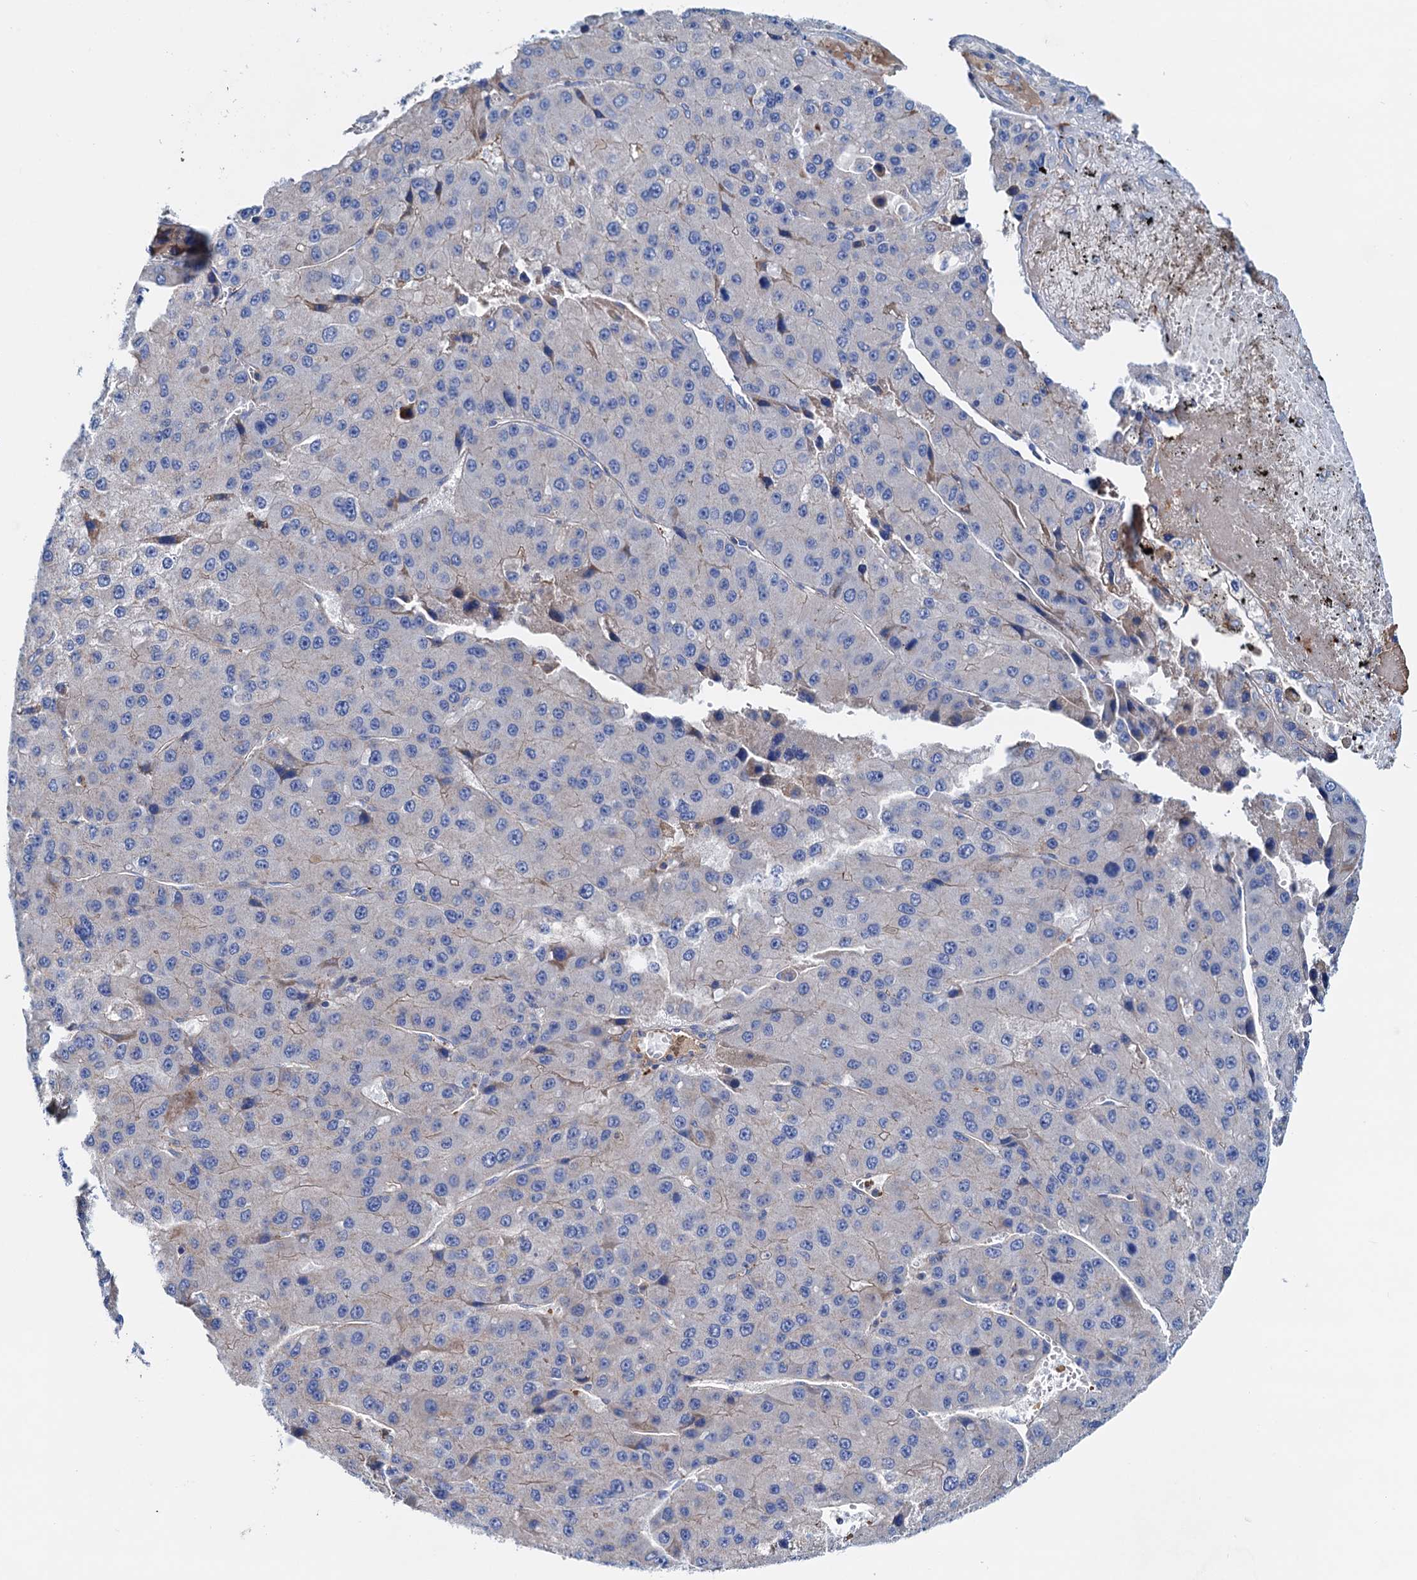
{"staining": {"intensity": "negative", "quantity": "none", "location": "none"}, "tissue": "liver cancer", "cell_type": "Tumor cells", "image_type": "cancer", "snomed": [{"axis": "morphology", "description": "Carcinoma, Hepatocellular, NOS"}, {"axis": "topography", "description": "Liver"}], "caption": "Tumor cells show no significant positivity in liver hepatocellular carcinoma.", "gene": "RASSF9", "patient": {"sex": "female", "age": 73}}